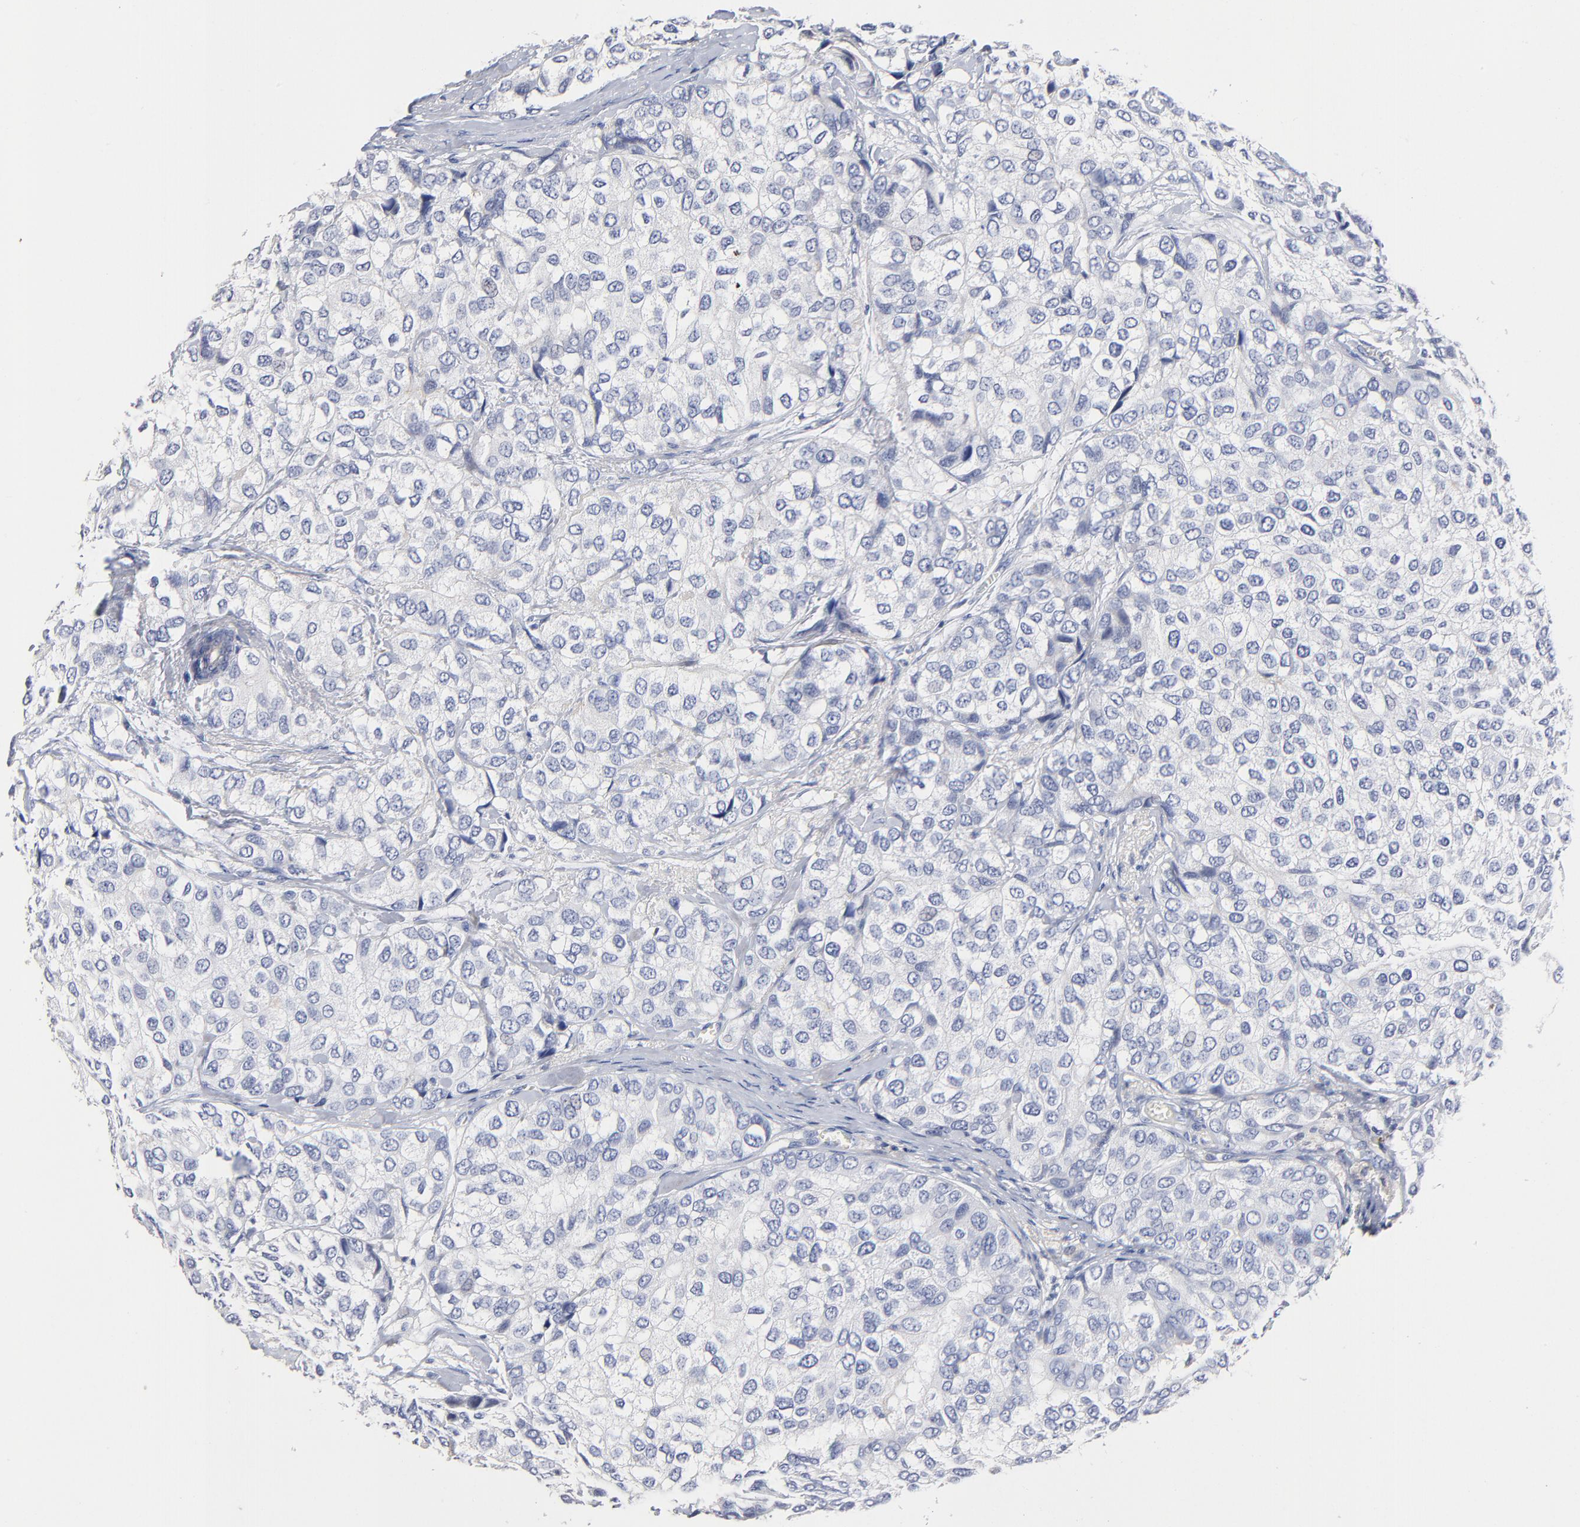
{"staining": {"intensity": "negative", "quantity": "none", "location": "none"}, "tissue": "breast cancer", "cell_type": "Tumor cells", "image_type": "cancer", "snomed": [{"axis": "morphology", "description": "Duct carcinoma"}, {"axis": "topography", "description": "Breast"}], "caption": "The image demonstrates no significant staining in tumor cells of breast cancer.", "gene": "CXADR", "patient": {"sex": "female", "age": 68}}